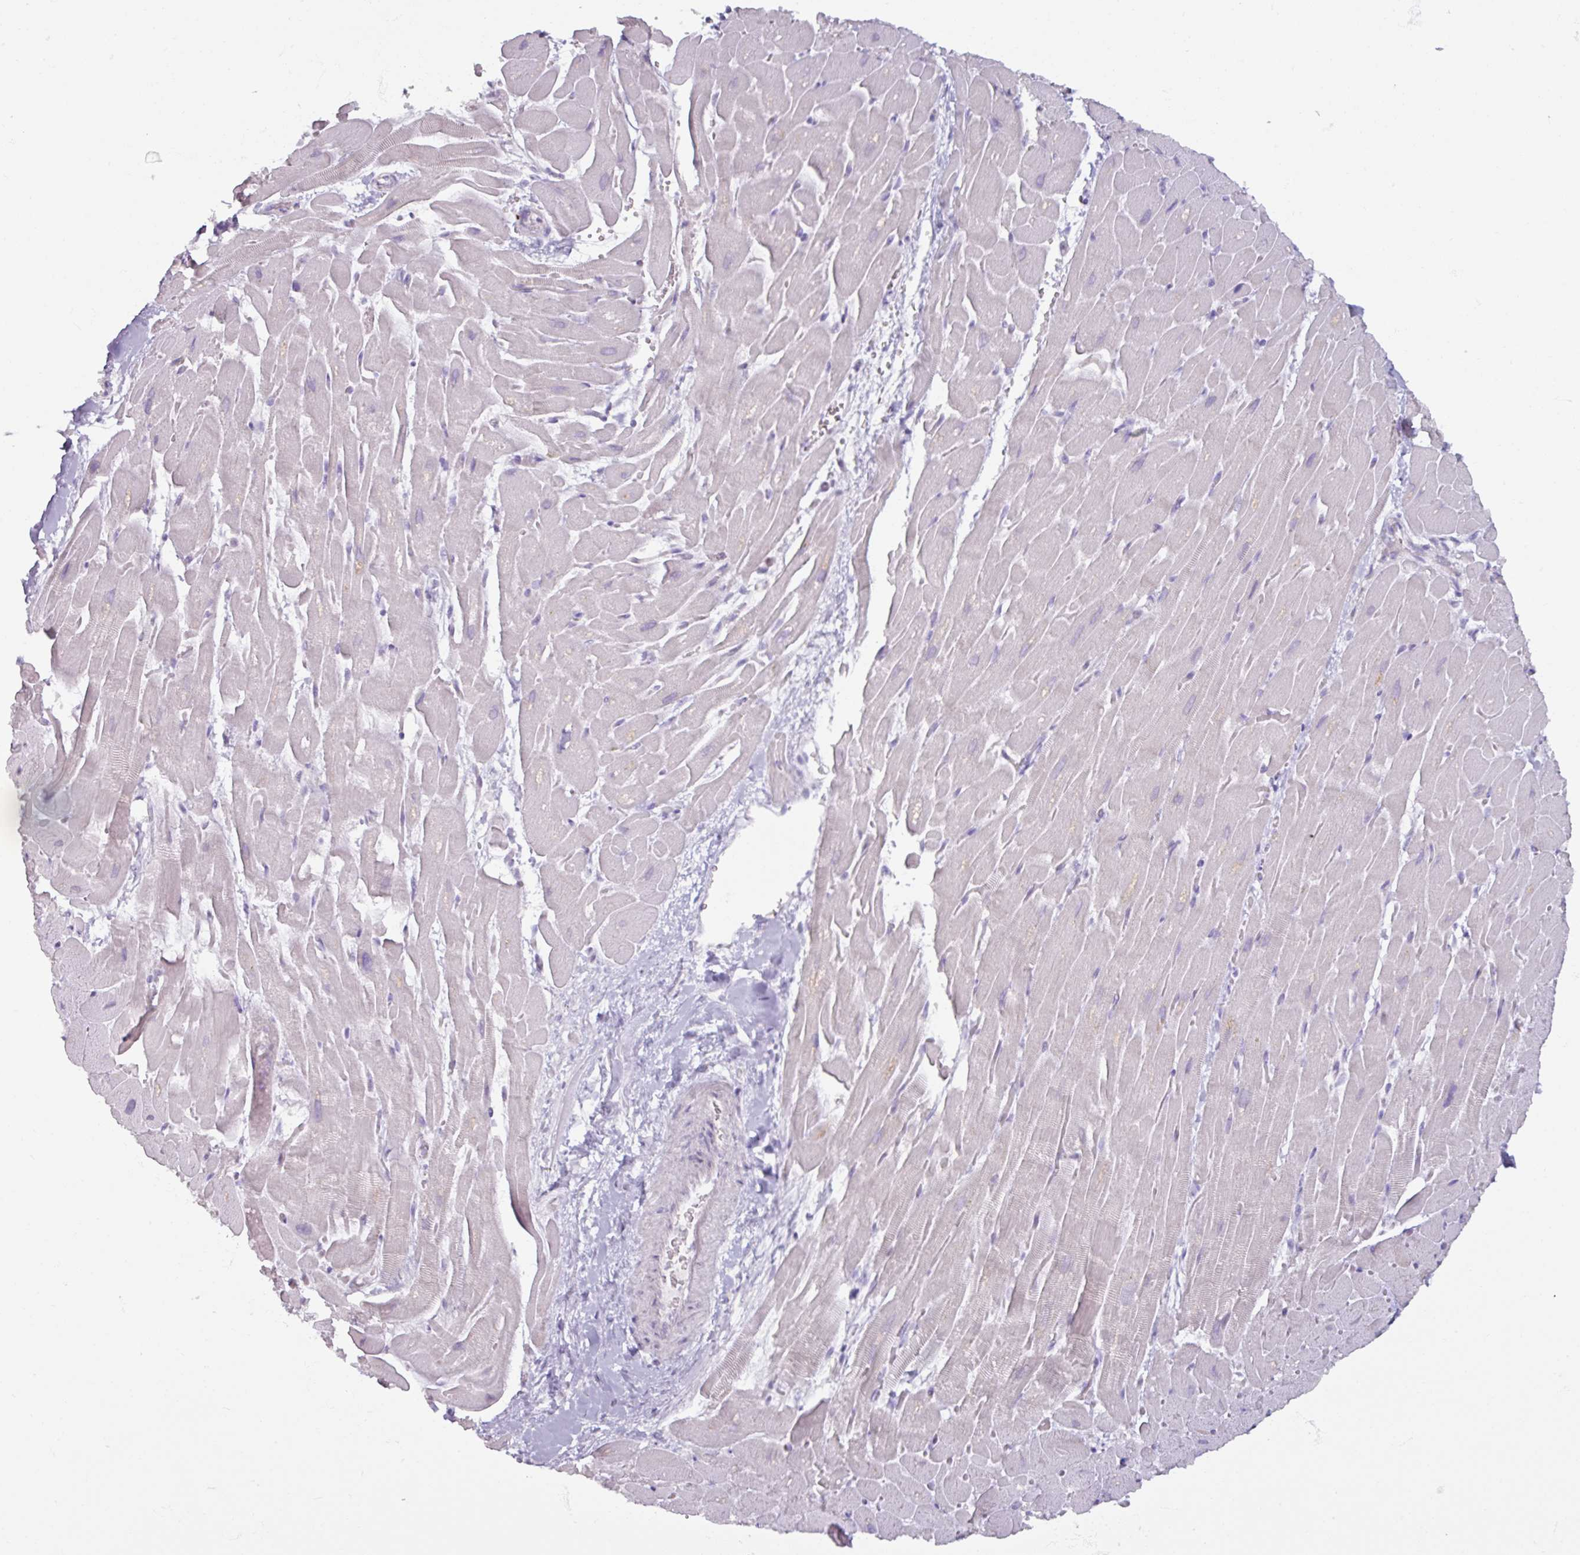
{"staining": {"intensity": "negative", "quantity": "none", "location": "none"}, "tissue": "heart muscle", "cell_type": "Cardiomyocytes", "image_type": "normal", "snomed": [{"axis": "morphology", "description": "Normal tissue, NOS"}, {"axis": "topography", "description": "Heart"}], "caption": "Immunohistochemistry of unremarkable heart muscle demonstrates no staining in cardiomyocytes.", "gene": "ATAD2", "patient": {"sex": "male", "age": 37}}